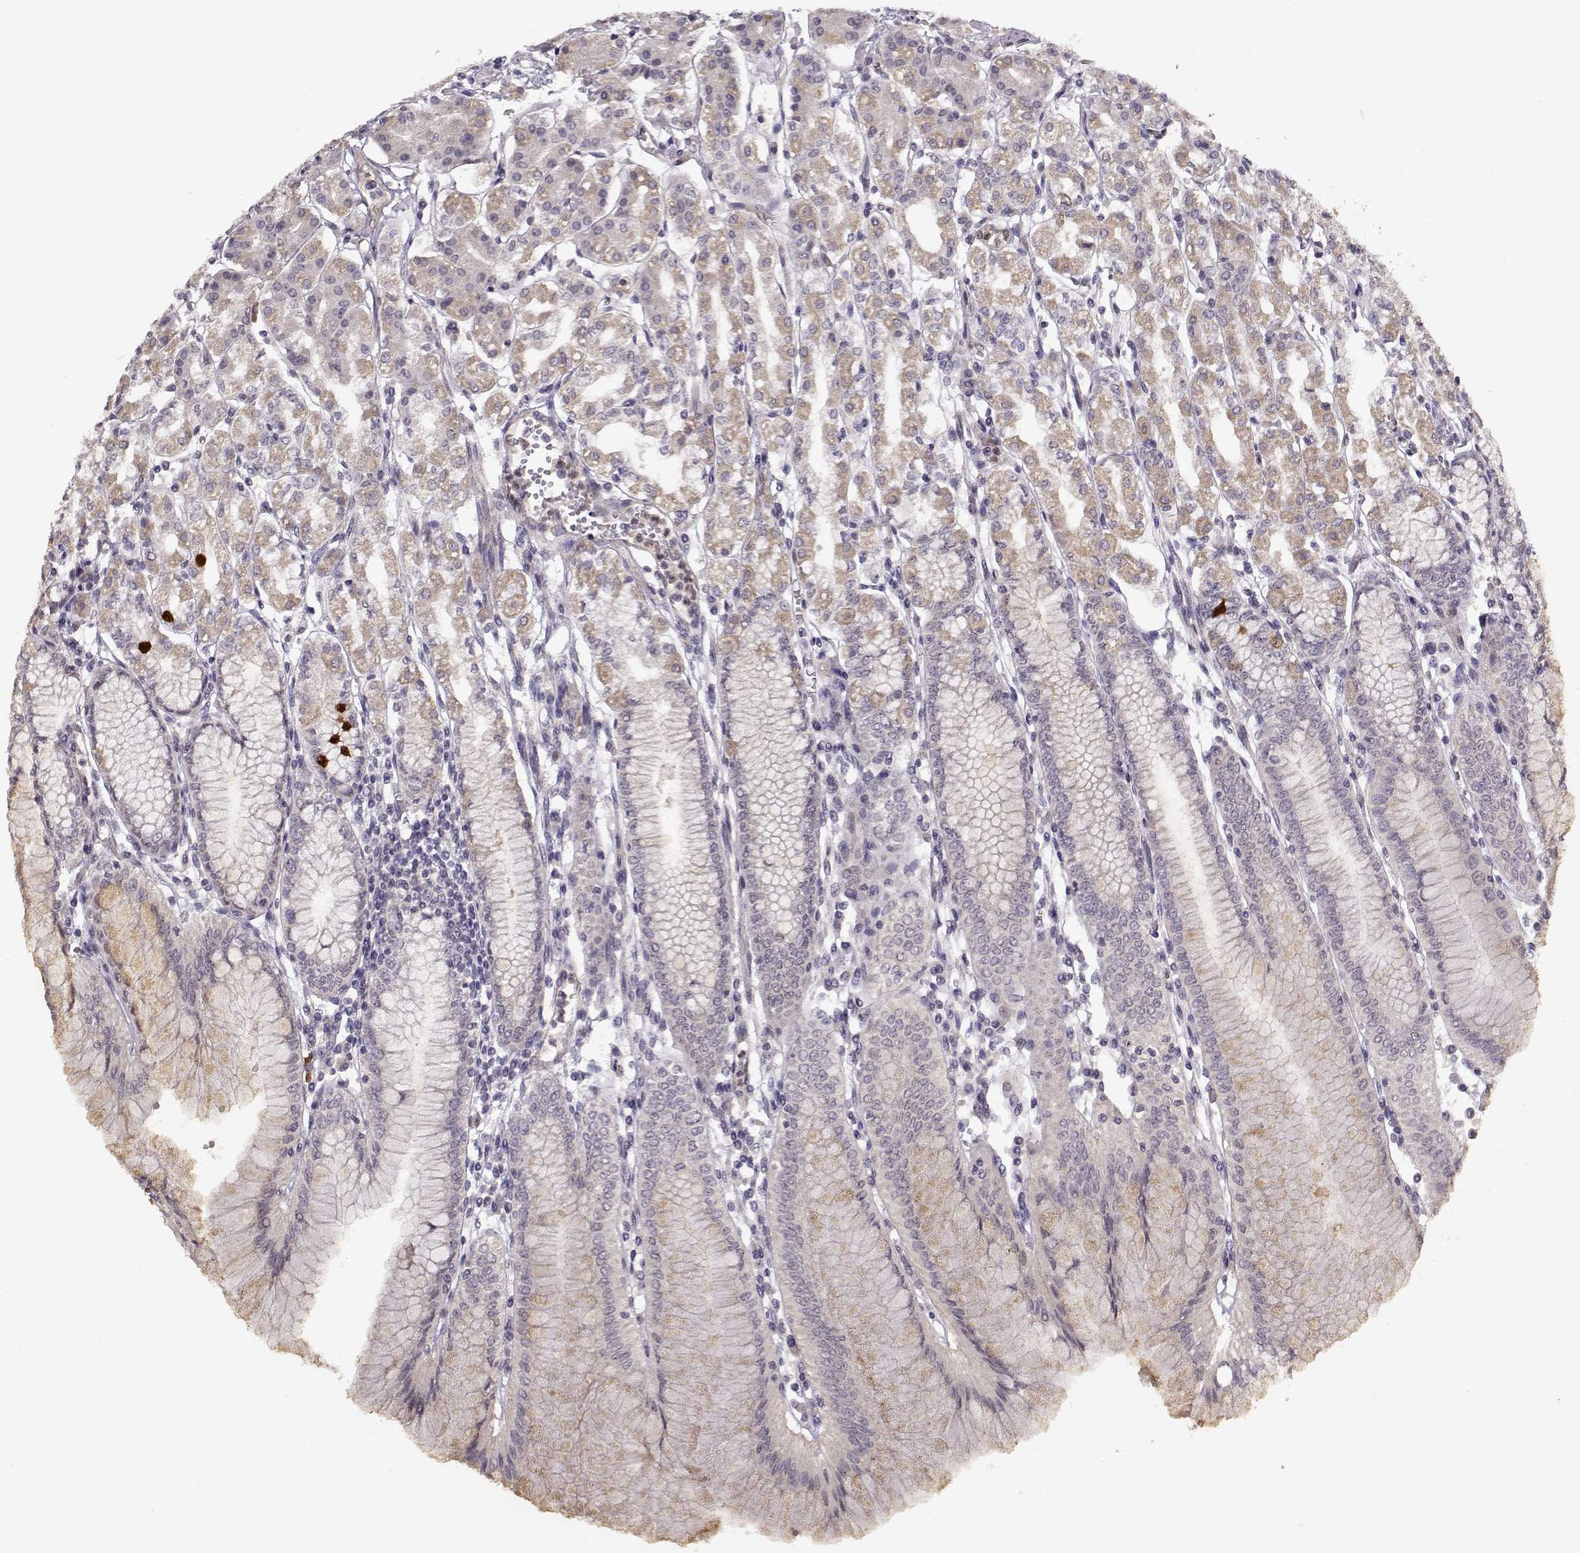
{"staining": {"intensity": "moderate", "quantity": "25%-75%", "location": "cytoplasmic/membranous"}, "tissue": "stomach", "cell_type": "Glandular cells", "image_type": "normal", "snomed": [{"axis": "morphology", "description": "Normal tissue, NOS"}, {"axis": "topography", "description": "Skeletal muscle"}, {"axis": "topography", "description": "Stomach"}], "caption": "A photomicrograph showing moderate cytoplasmic/membranous expression in about 25%-75% of glandular cells in benign stomach, as visualized by brown immunohistochemical staining.", "gene": "BMX", "patient": {"sex": "female", "age": 57}}